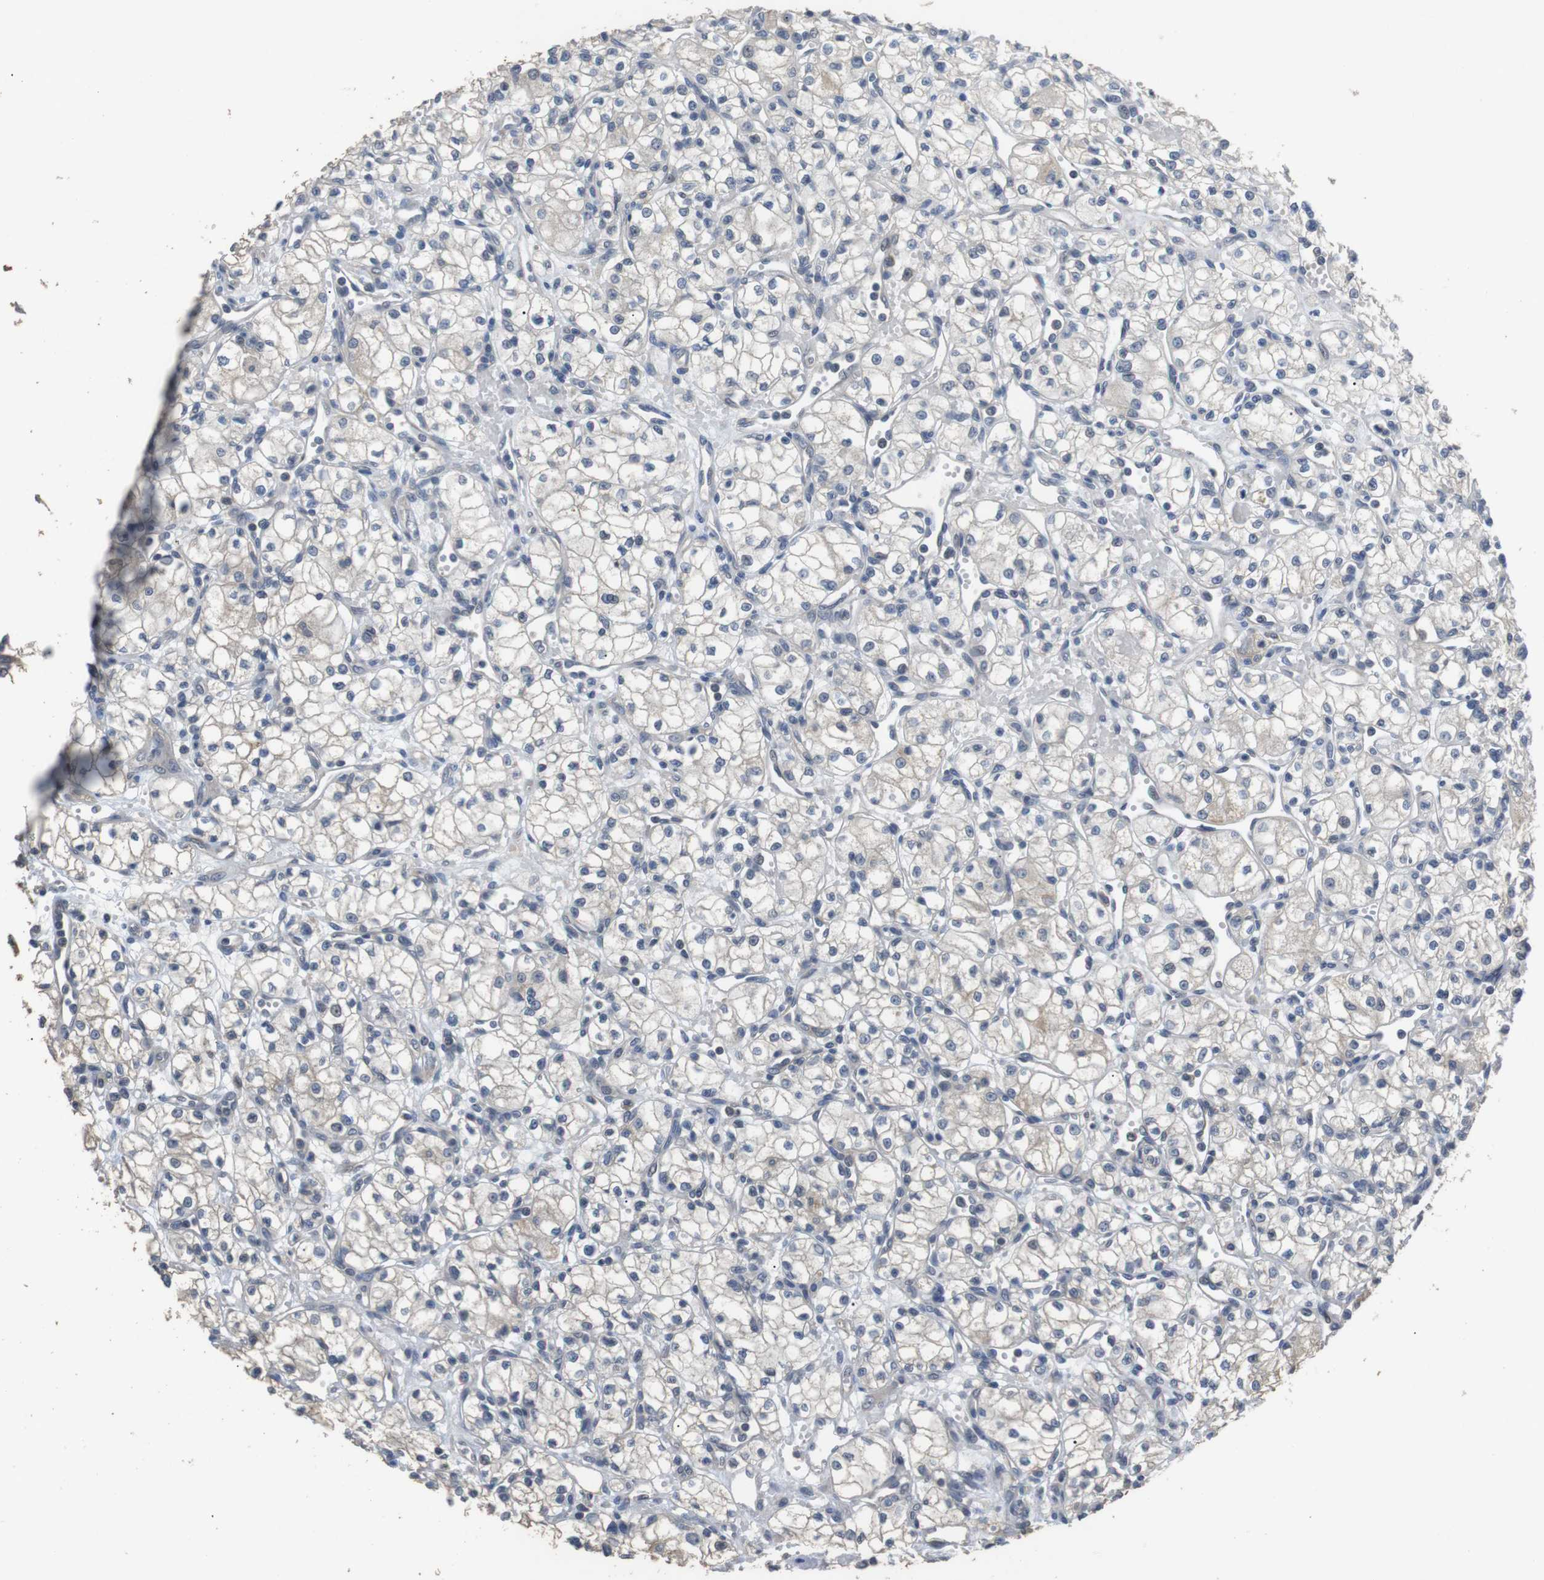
{"staining": {"intensity": "negative", "quantity": "none", "location": "none"}, "tissue": "renal cancer", "cell_type": "Tumor cells", "image_type": "cancer", "snomed": [{"axis": "morphology", "description": "Normal tissue, NOS"}, {"axis": "morphology", "description": "Adenocarcinoma, NOS"}, {"axis": "topography", "description": "Kidney"}], "caption": "This is an immunohistochemistry (IHC) histopathology image of human renal adenocarcinoma. There is no staining in tumor cells.", "gene": "ADGRL3", "patient": {"sex": "male", "age": 59}}